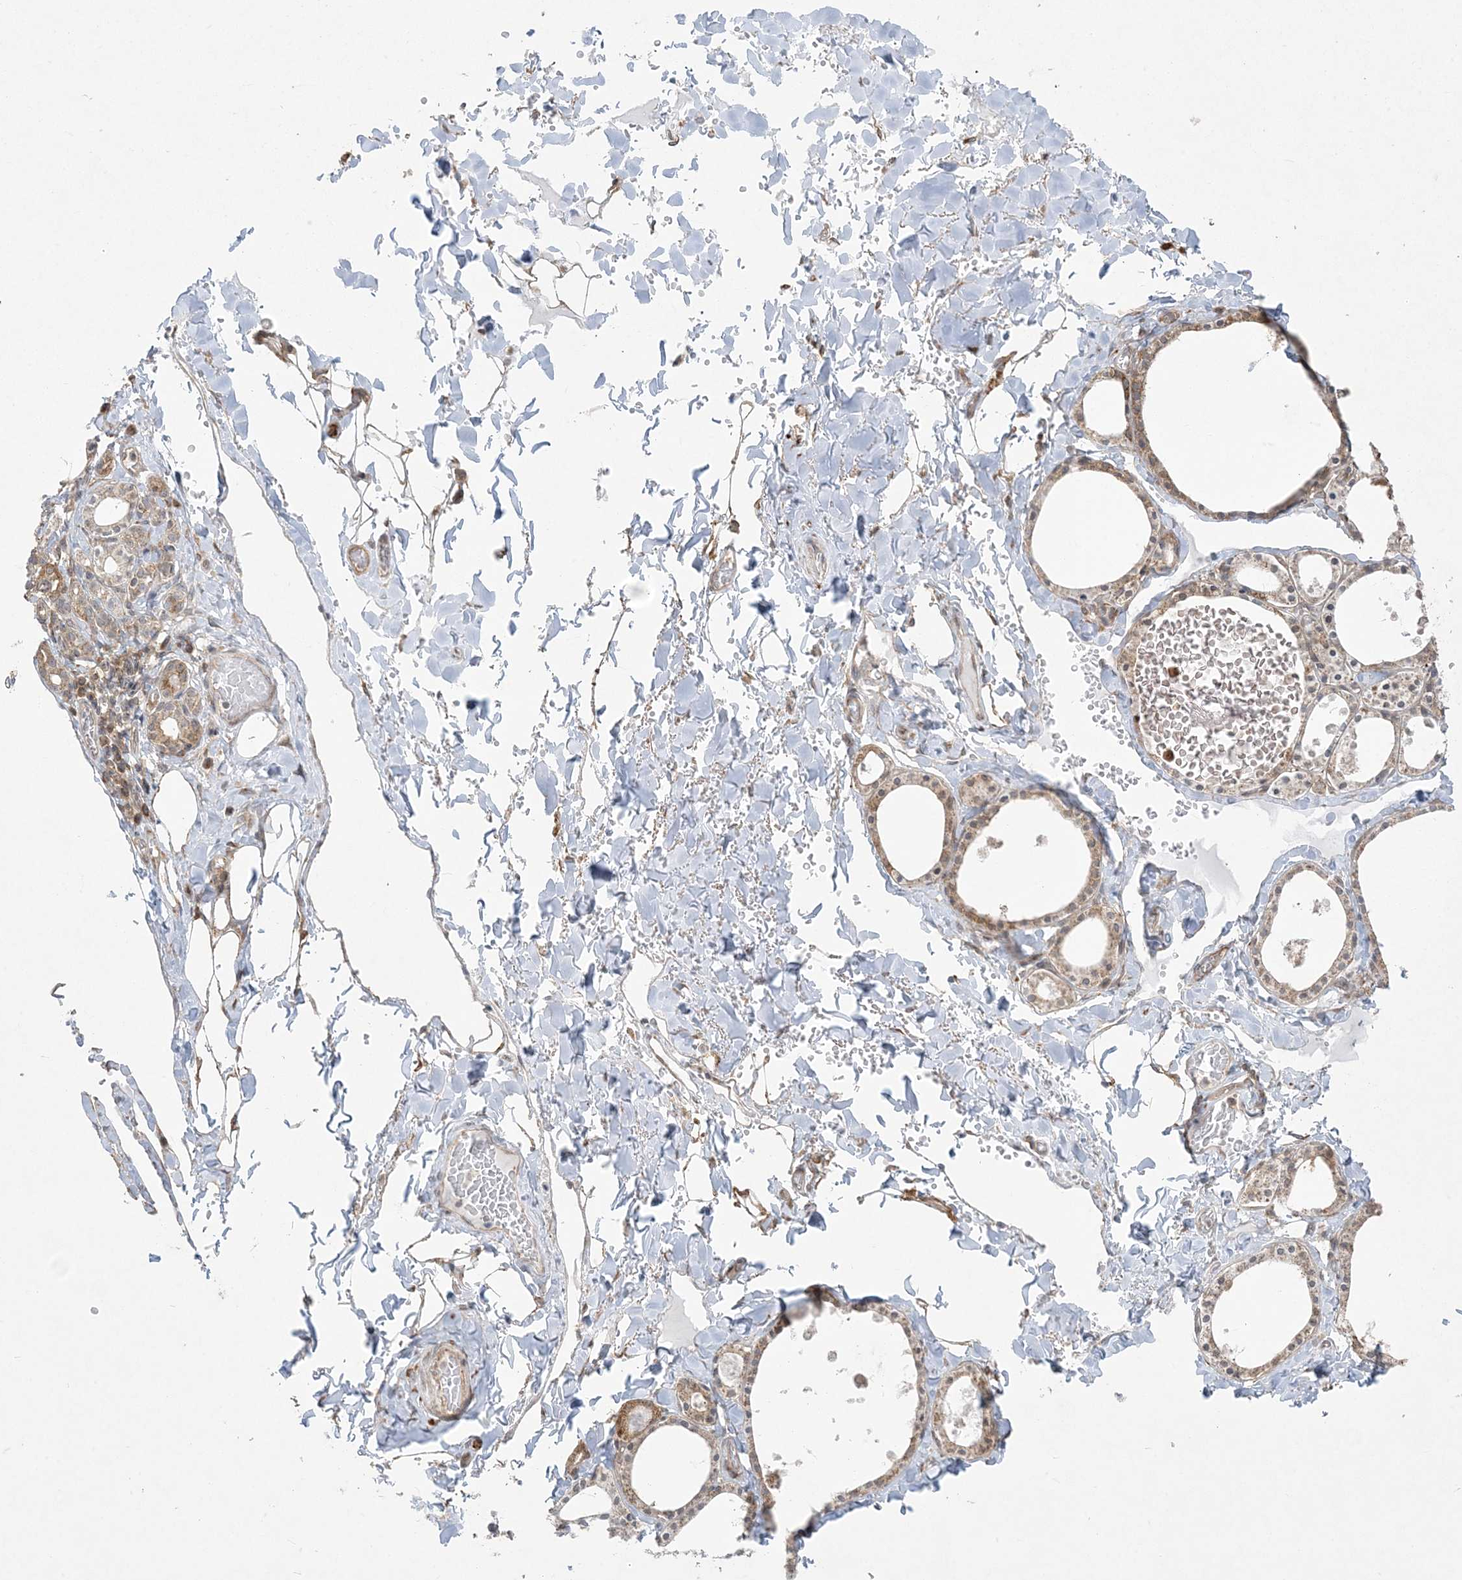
{"staining": {"intensity": "moderate", "quantity": ">75%", "location": "cytoplasmic/membranous"}, "tissue": "thyroid gland", "cell_type": "Glandular cells", "image_type": "normal", "snomed": [{"axis": "morphology", "description": "Normal tissue, NOS"}, {"axis": "topography", "description": "Thyroid gland"}], "caption": "High-magnification brightfield microscopy of benign thyroid gland stained with DAB (3,3'-diaminobenzidine) (brown) and counterstained with hematoxylin (blue). glandular cells exhibit moderate cytoplasmic/membranous staining is seen in about>75% of cells.", "gene": "ZC3H6", "patient": {"sex": "male", "age": 56}}